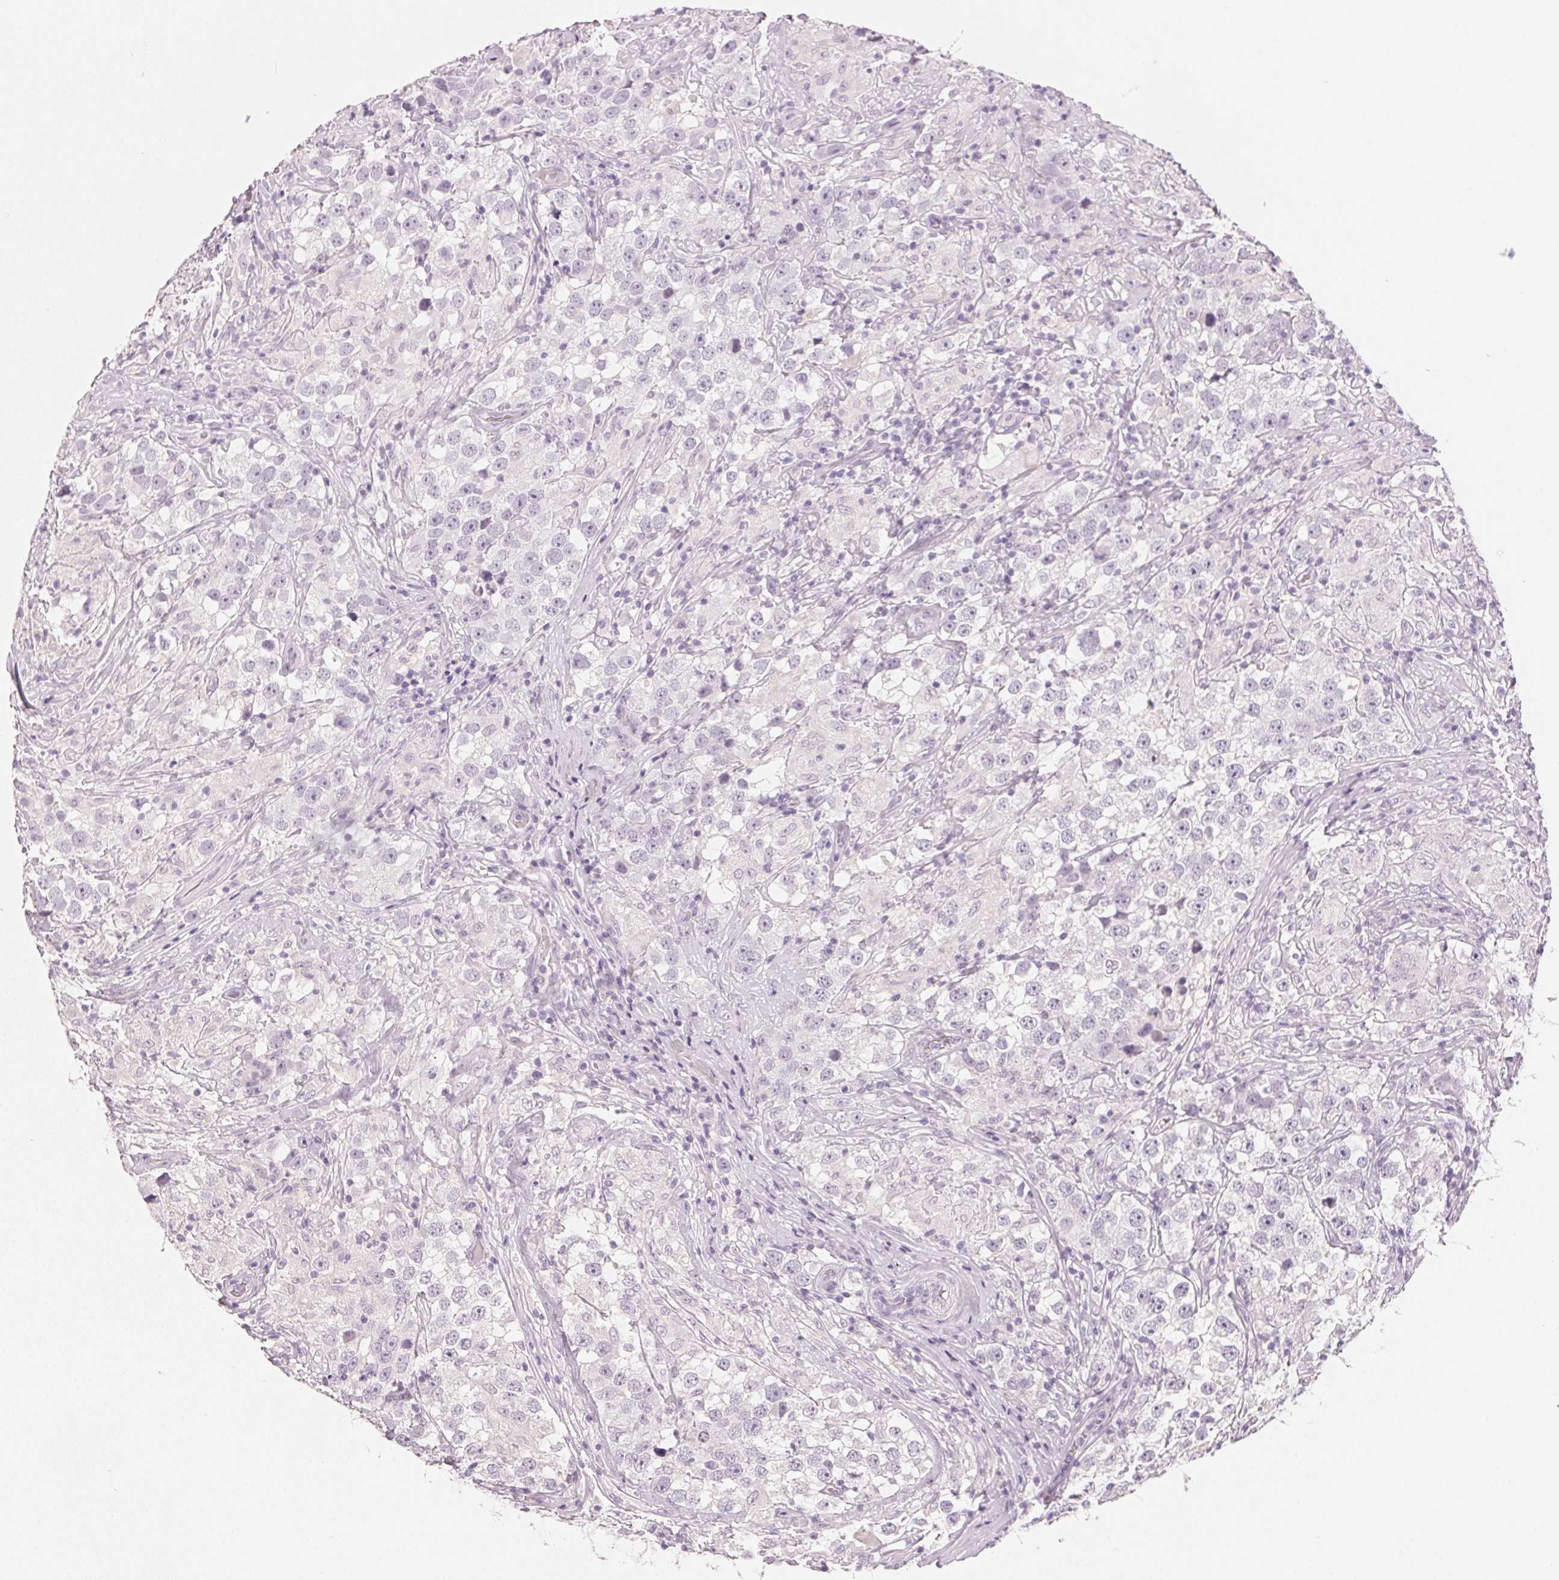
{"staining": {"intensity": "negative", "quantity": "none", "location": "none"}, "tissue": "testis cancer", "cell_type": "Tumor cells", "image_type": "cancer", "snomed": [{"axis": "morphology", "description": "Seminoma, NOS"}, {"axis": "topography", "description": "Testis"}], "caption": "A high-resolution histopathology image shows IHC staining of testis seminoma, which displays no significant staining in tumor cells. The staining is performed using DAB brown chromogen with nuclei counter-stained in using hematoxylin.", "gene": "IGFBP1", "patient": {"sex": "male", "age": 46}}